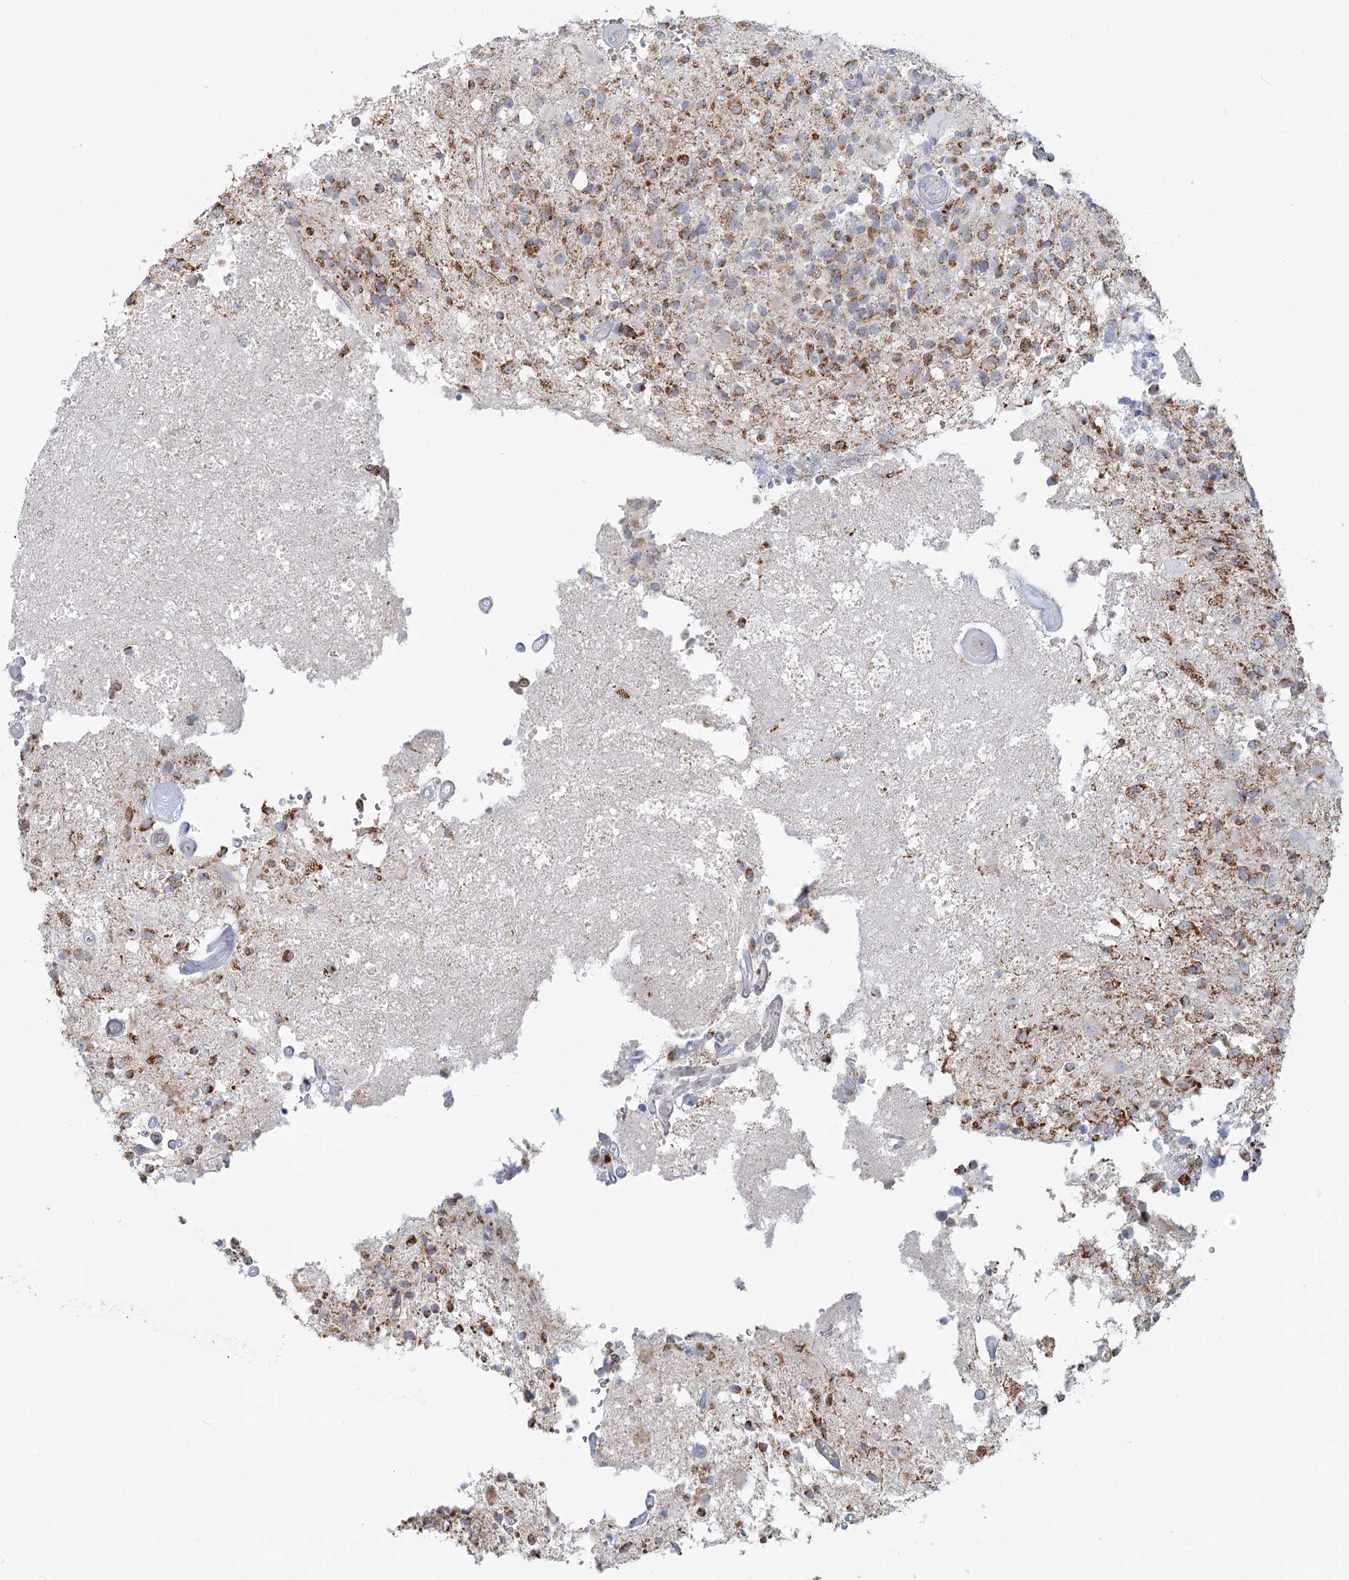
{"staining": {"intensity": "moderate", "quantity": ">75%", "location": "cytoplasmic/membranous"}, "tissue": "glioma", "cell_type": "Tumor cells", "image_type": "cancer", "snomed": [{"axis": "morphology", "description": "Glioma, malignant, High grade"}, {"axis": "morphology", "description": "Glioblastoma, NOS"}, {"axis": "topography", "description": "Brain"}], "caption": "Moderate cytoplasmic/membranous staining is present in approximately >75% of tumor cells in glioma.", "gene": "BPHL", "patient": {"sex": "male", "age": 60}}